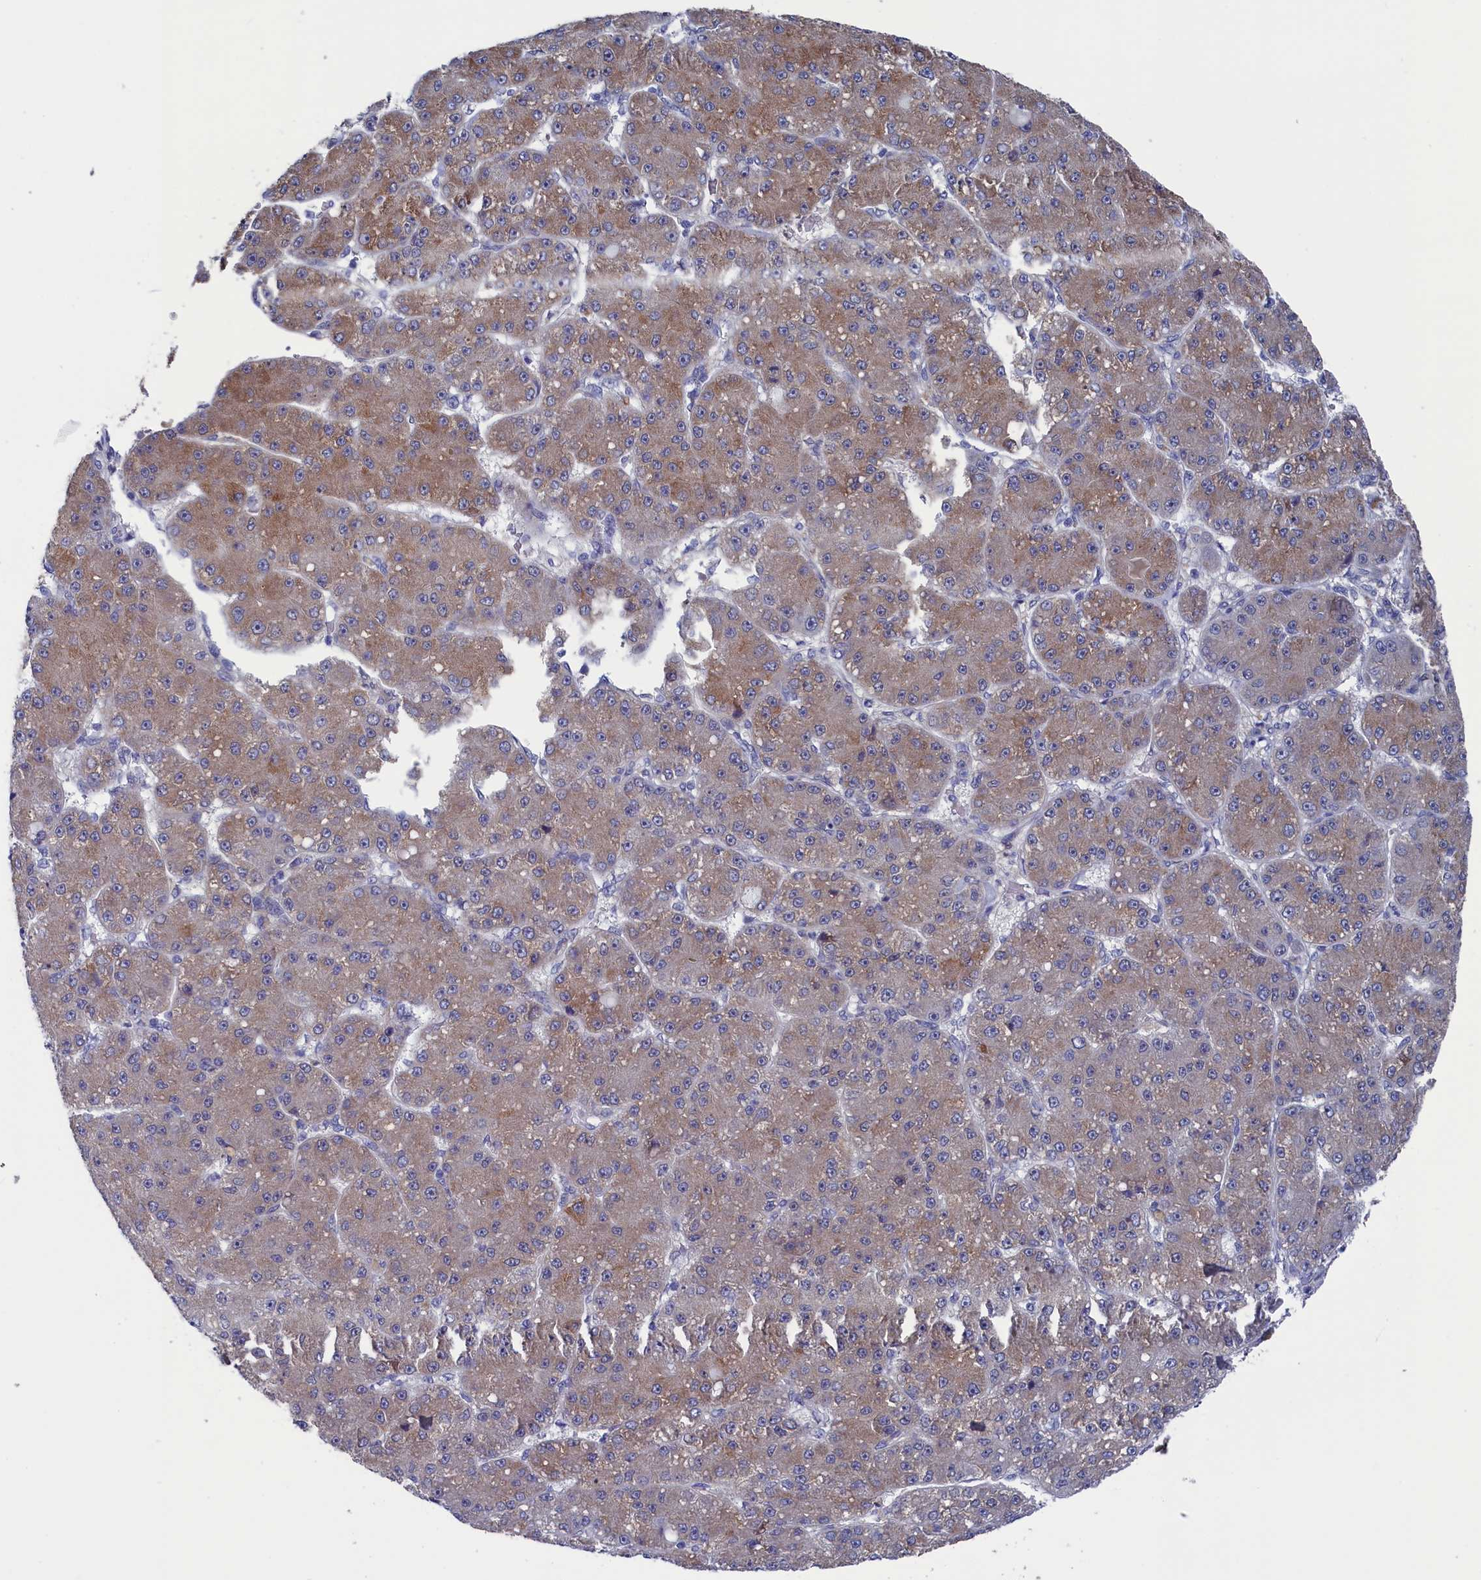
{"staining": {"intensity": "moderate", "quantity": ">75%", "location": "cytoplasmic/membranous"}, "tissue": "liver cancer", "cell_type": "Tumor cells", "image_type": "cancer", "snomed": [{"axis": "morphology", "description": "Carcinoma, Hepatocellular, NOS"}, {"axis": "topography", "description": "Liver"}], "caption": "A high-resolution micrograph shows immunohistochemistry (IHC) staining of liver cancer, which displays moderate cytoplasmic/membranous staining in approximately >75% of tumor cells. Using DAB (brown) and hematoxylin (blue) stains, captured at high magnification using brightfield microscopy.", "gene": "SPATA13", "patient": {"sex": "male", "age": 67}}